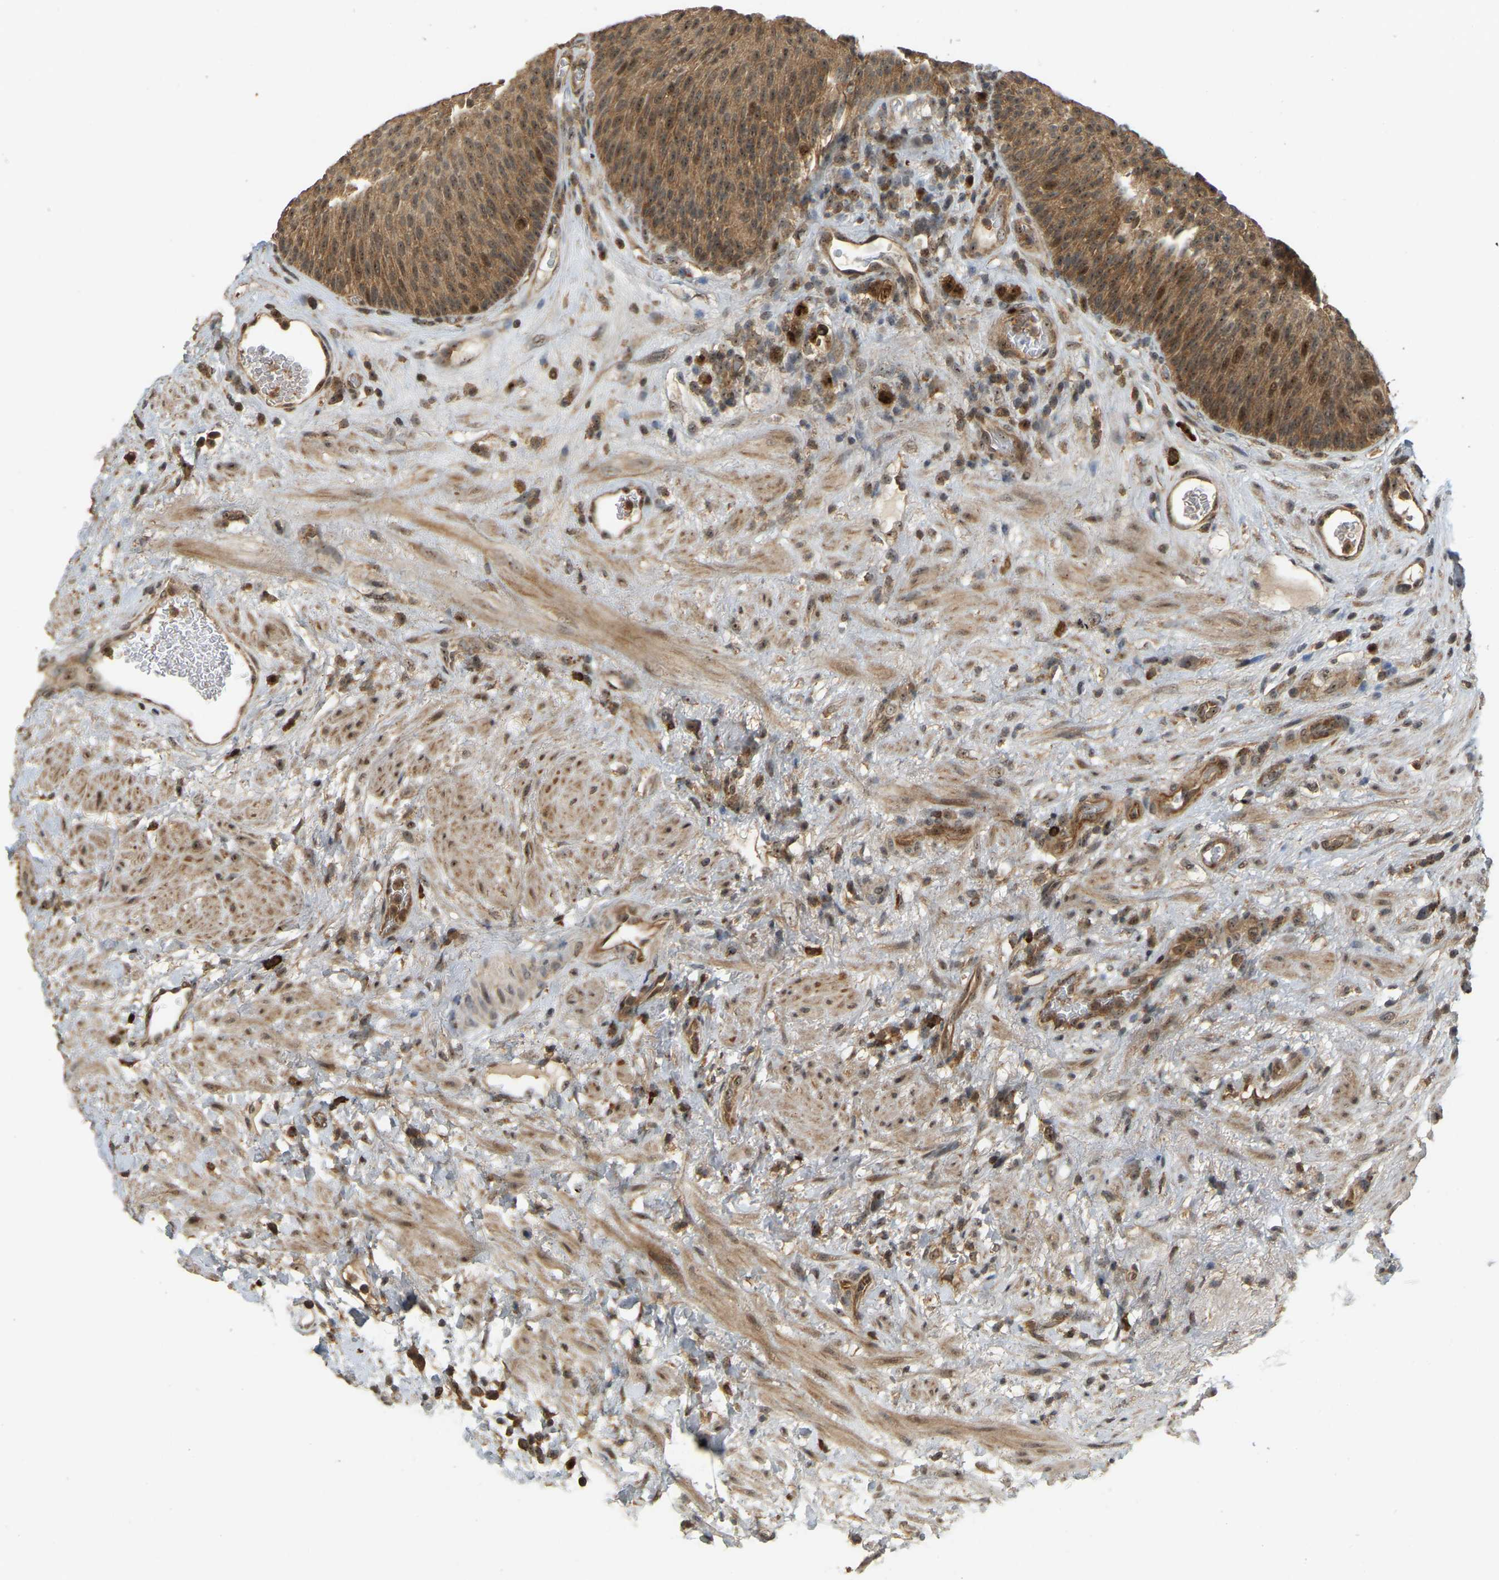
{"staining": {"intensity": "moderate", "quantity": ">75%", "location": "cytoplasmic/membranous,nuclear"}, "tissue": "urothelial cancer", "cell_type": "Tumor cells", "image_type": "cancer", "snomed": [{"axis": "morphology", "description": "Urothelial carcinoma, Low grade"}, {"axis": "topography", "description": "Urinary bladder"}], "caption": "Urothelial carcinoma (low-grade) stained for a protein demonstrates moderate cytoplasmic/membranous and nuclear positivity in tumor cells.", "gene": "BRF2", "patient": {"sex": "female", "age": 75}}